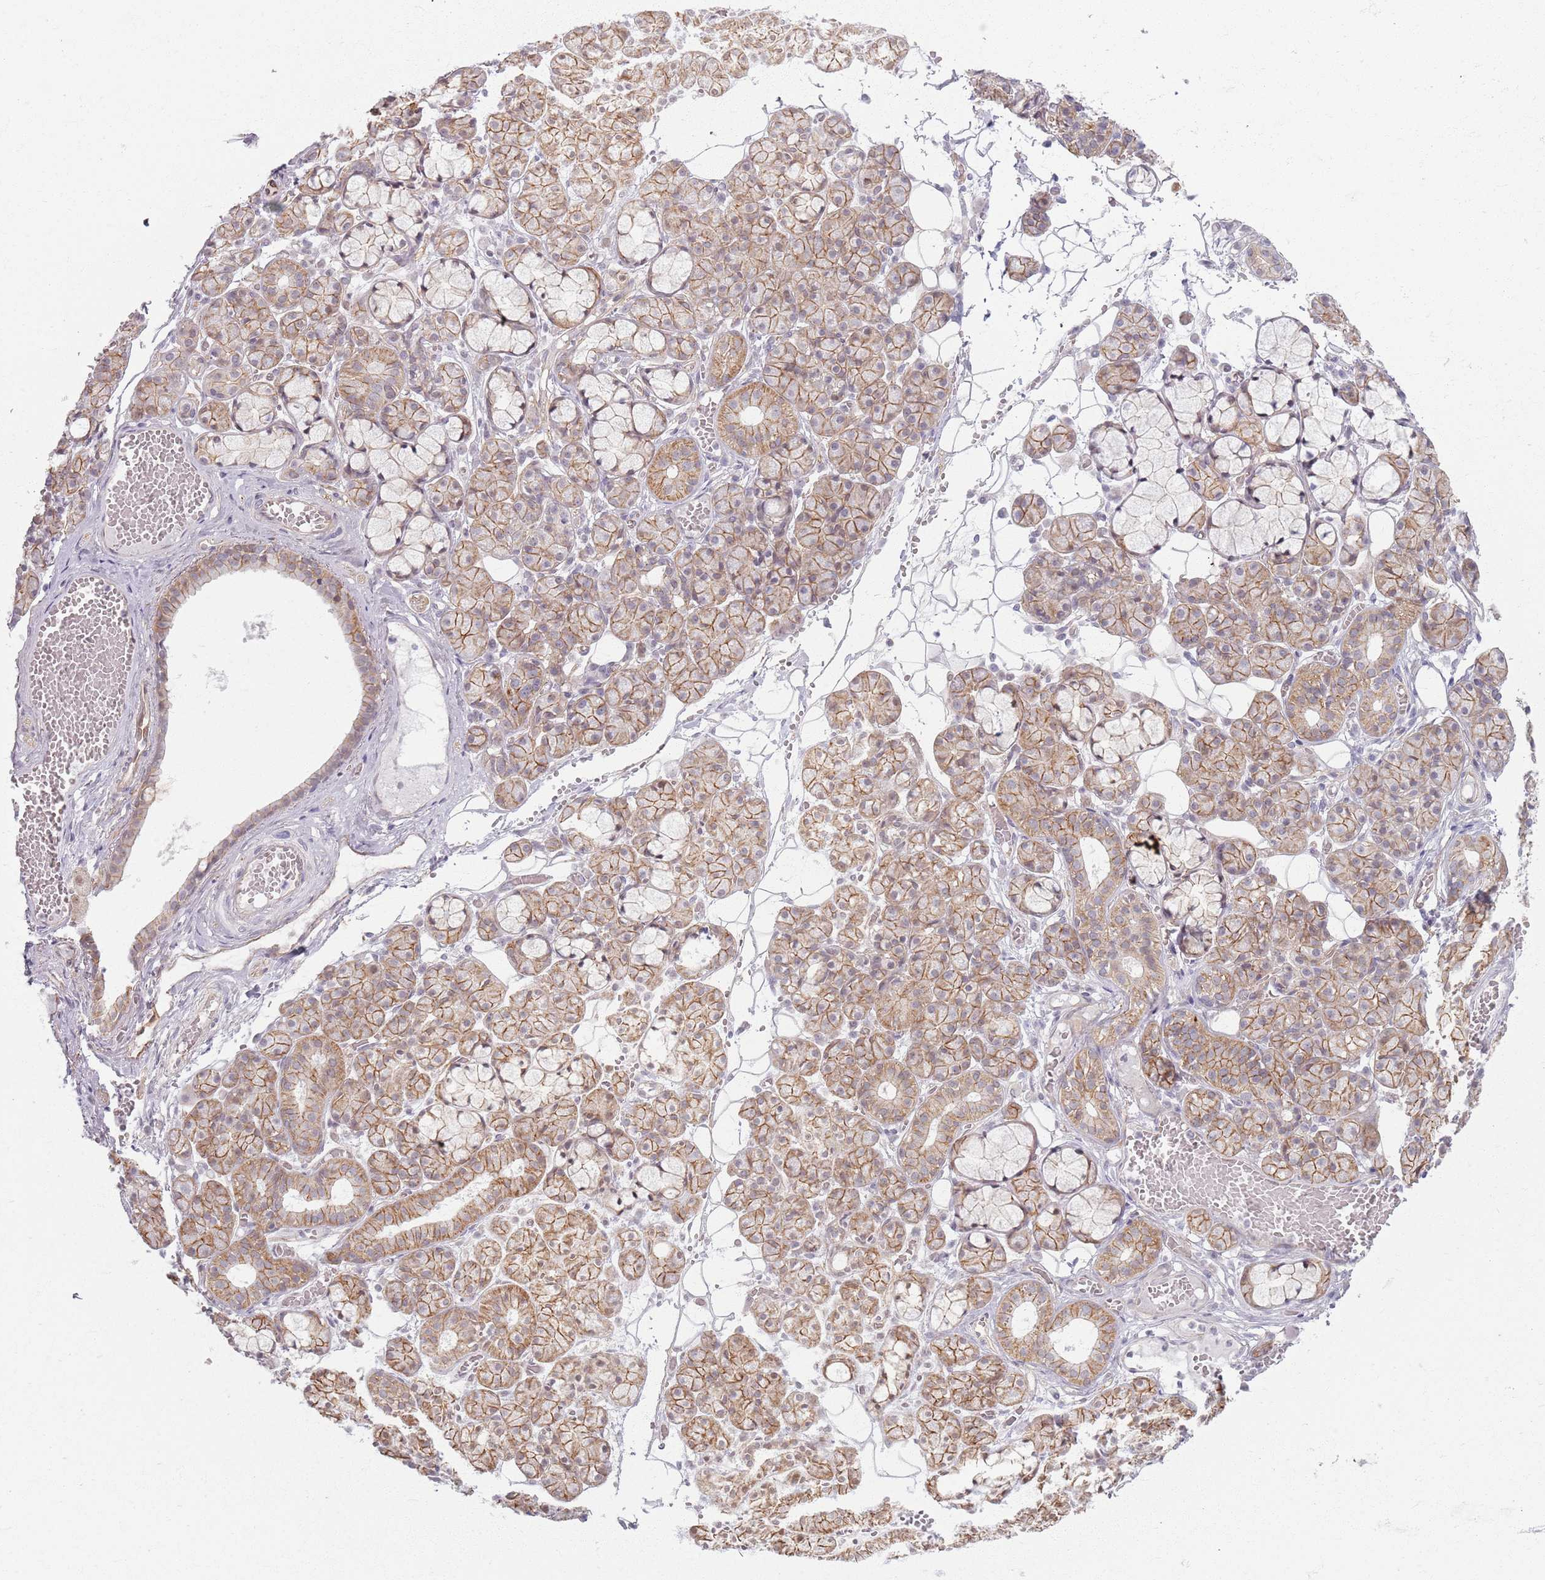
{"staining": {"intensity": "moderate", "quantity": ">75%", "location": "cytoplasmic/membranous"}, "tissue": "salivary gland", "cell_type": "Glandular cells", "image_type": "normal", "snomed": [{"axis": "morphology", "description": "Normal tissue, NOS"}, {"axis": "topography", "description": "Salivary gland"}], "caption": "DAB immunohistochemical staining of normal human salivary gland exhibits moderate cytoplasmic/membranous protein expression in approximately >75% of glandular cells.", "gene": "KCNA5", "patient": {"sex": "male", "age": 63}}